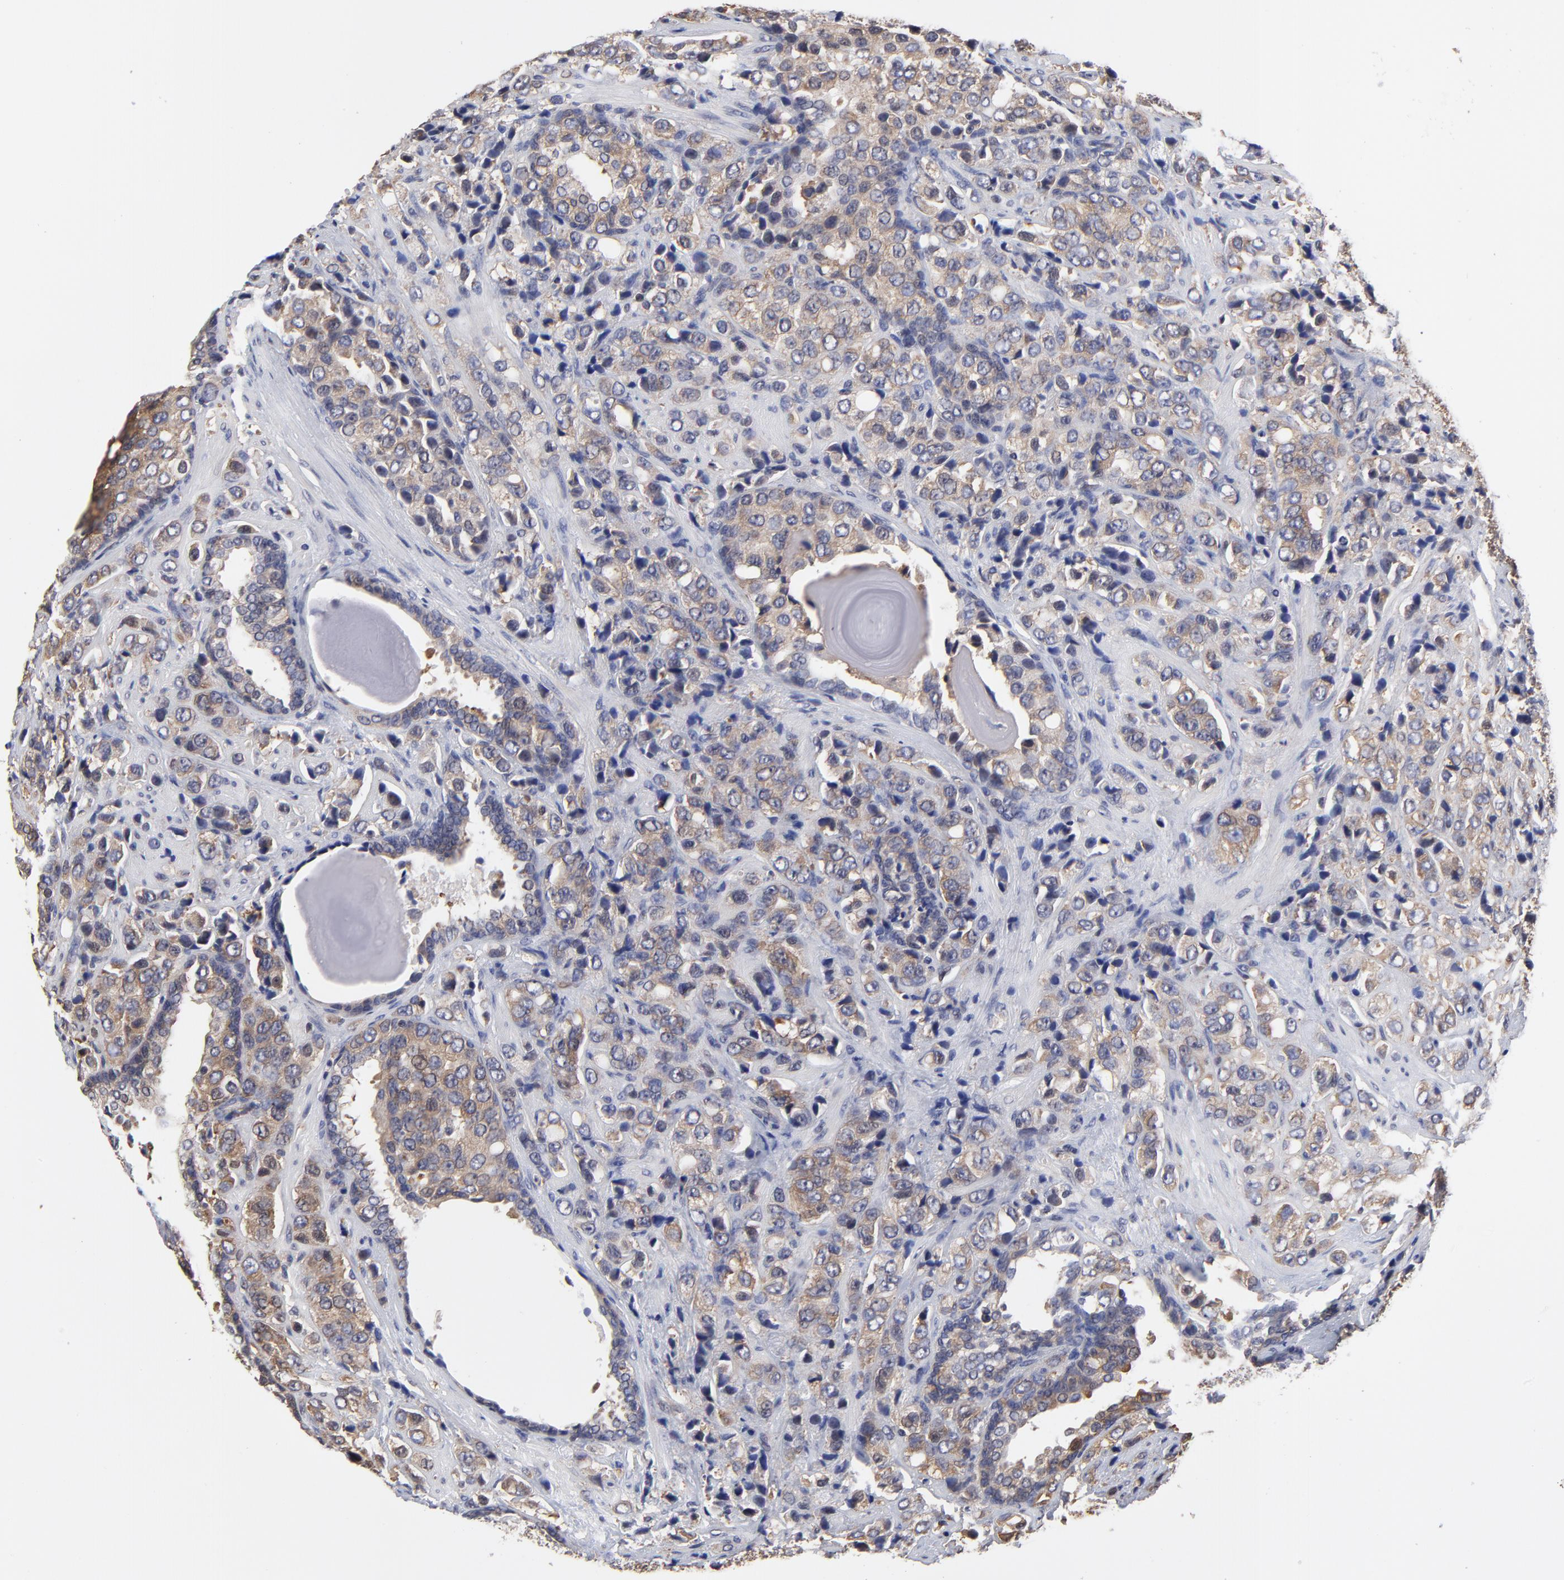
{"staining": {"intensity": "weak", "quantity": ">75%", "location": "cytoplasmic/membranous"}, "tissue": "prostate cancer", "cell_type": "Tumor cells", "image_type": "cancer", "snomed": [{"axis": "morphology", "description": "Adenocarcinoma, High grade"}, {"axis": "topography", "description": "Prostate"}], "caption": "Immunohistochemical staining of prostate high-grade adenocarcinoma reveals low levels of weak cytoplasmic/membranous protein positivity in approximately >75% of tumor cells.", "gene": "CCT2", "patient": {"sex": "male", "age": 70}}